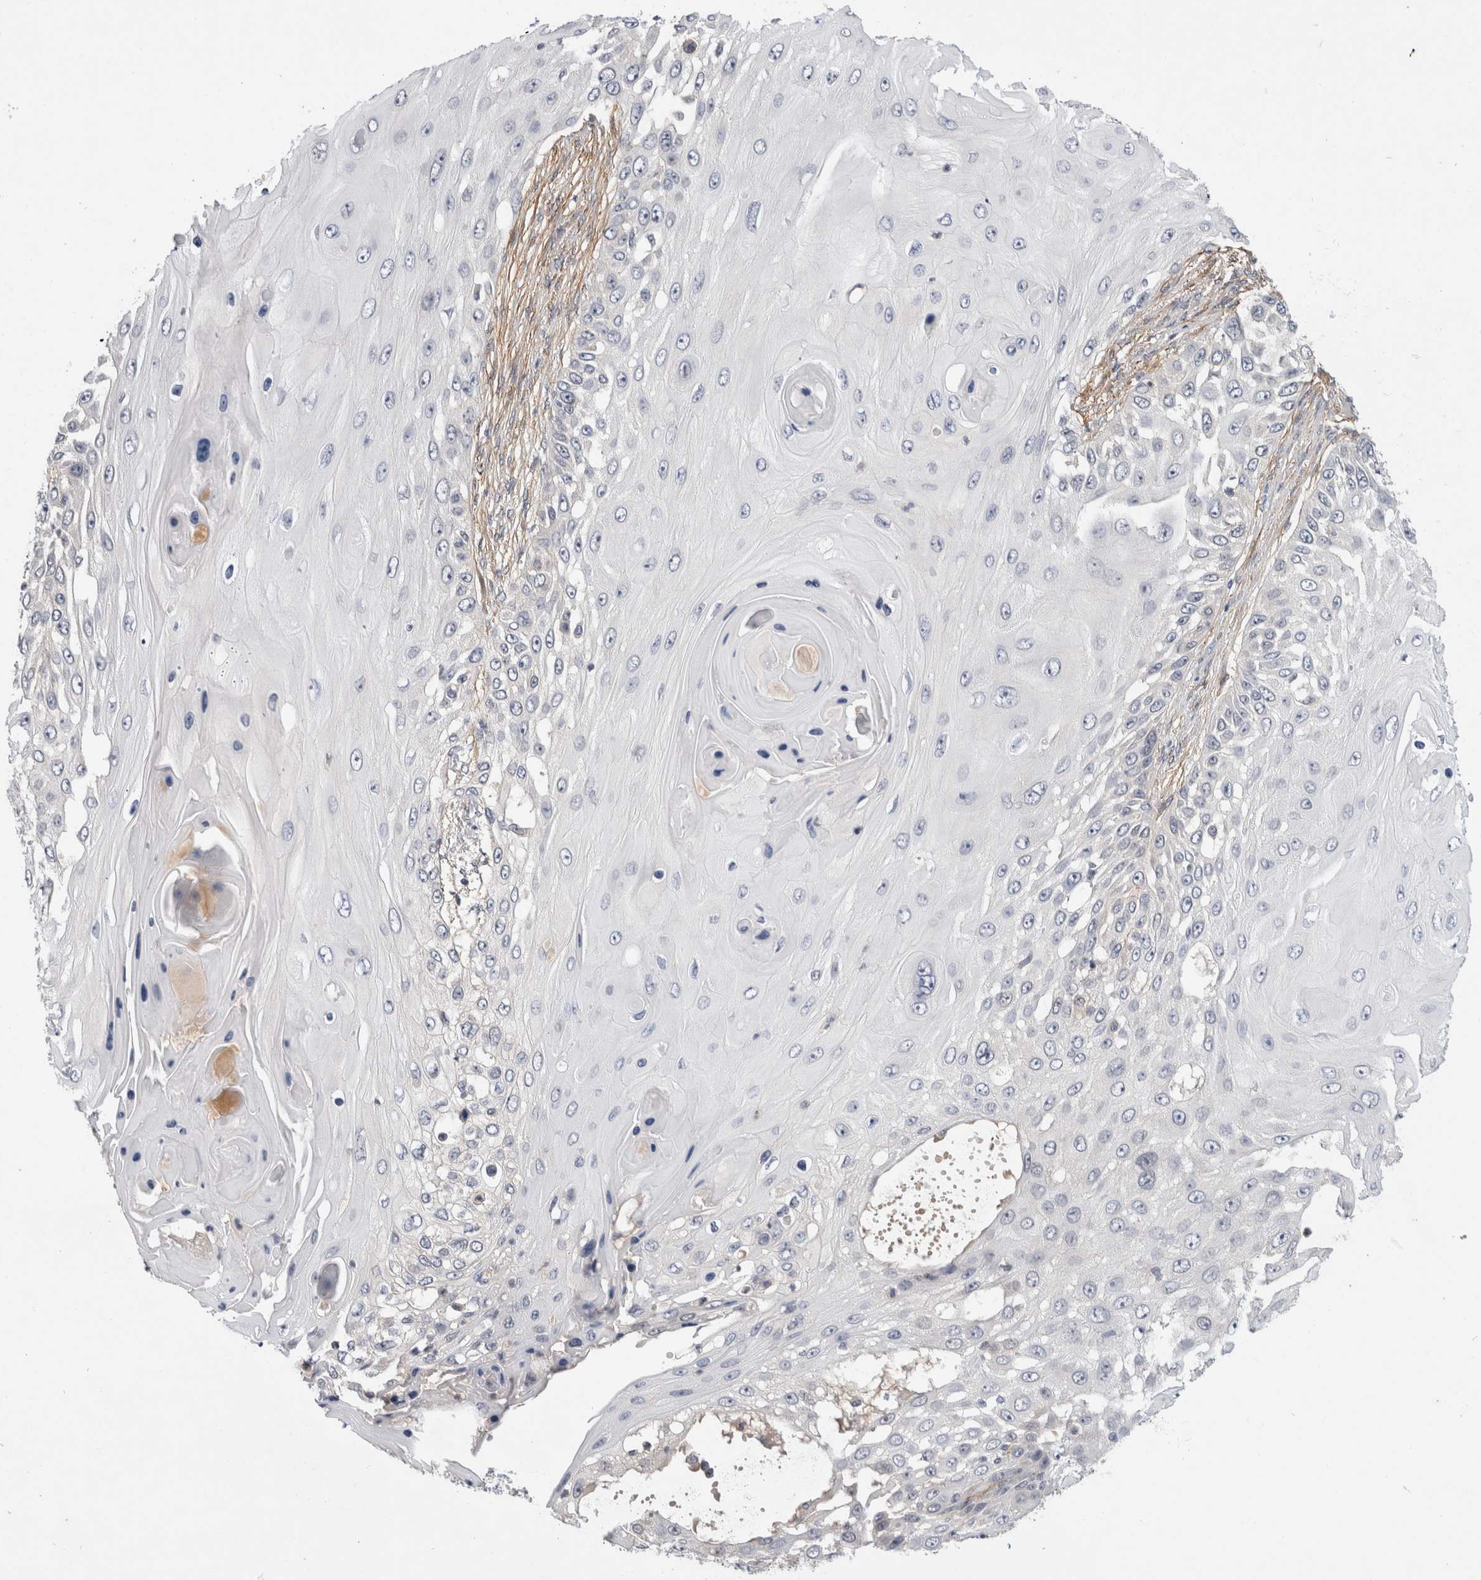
{"staining": {"intensity": "negative", "quantity": "none", "location": "none"}, "tissue": "skin cancer", "cell_type": "Tumor cells", "image_type": "cancer", "snomed": [{"axis": "morphology", "description": "Squamous cell carcinoma, NOS"}, {"axis": "topography", "description": "Skin"}], "caption": "A high-resolution histopathology image shows immunohistochemistry (IHC) staining of squamous cell carcinoma (skin), which displays no significant positivity in tumor cells. (DAB IHC with hematoxylin counter stain).", "gene": "PGM1", "patient": {"sex": "female", "age": 44}}